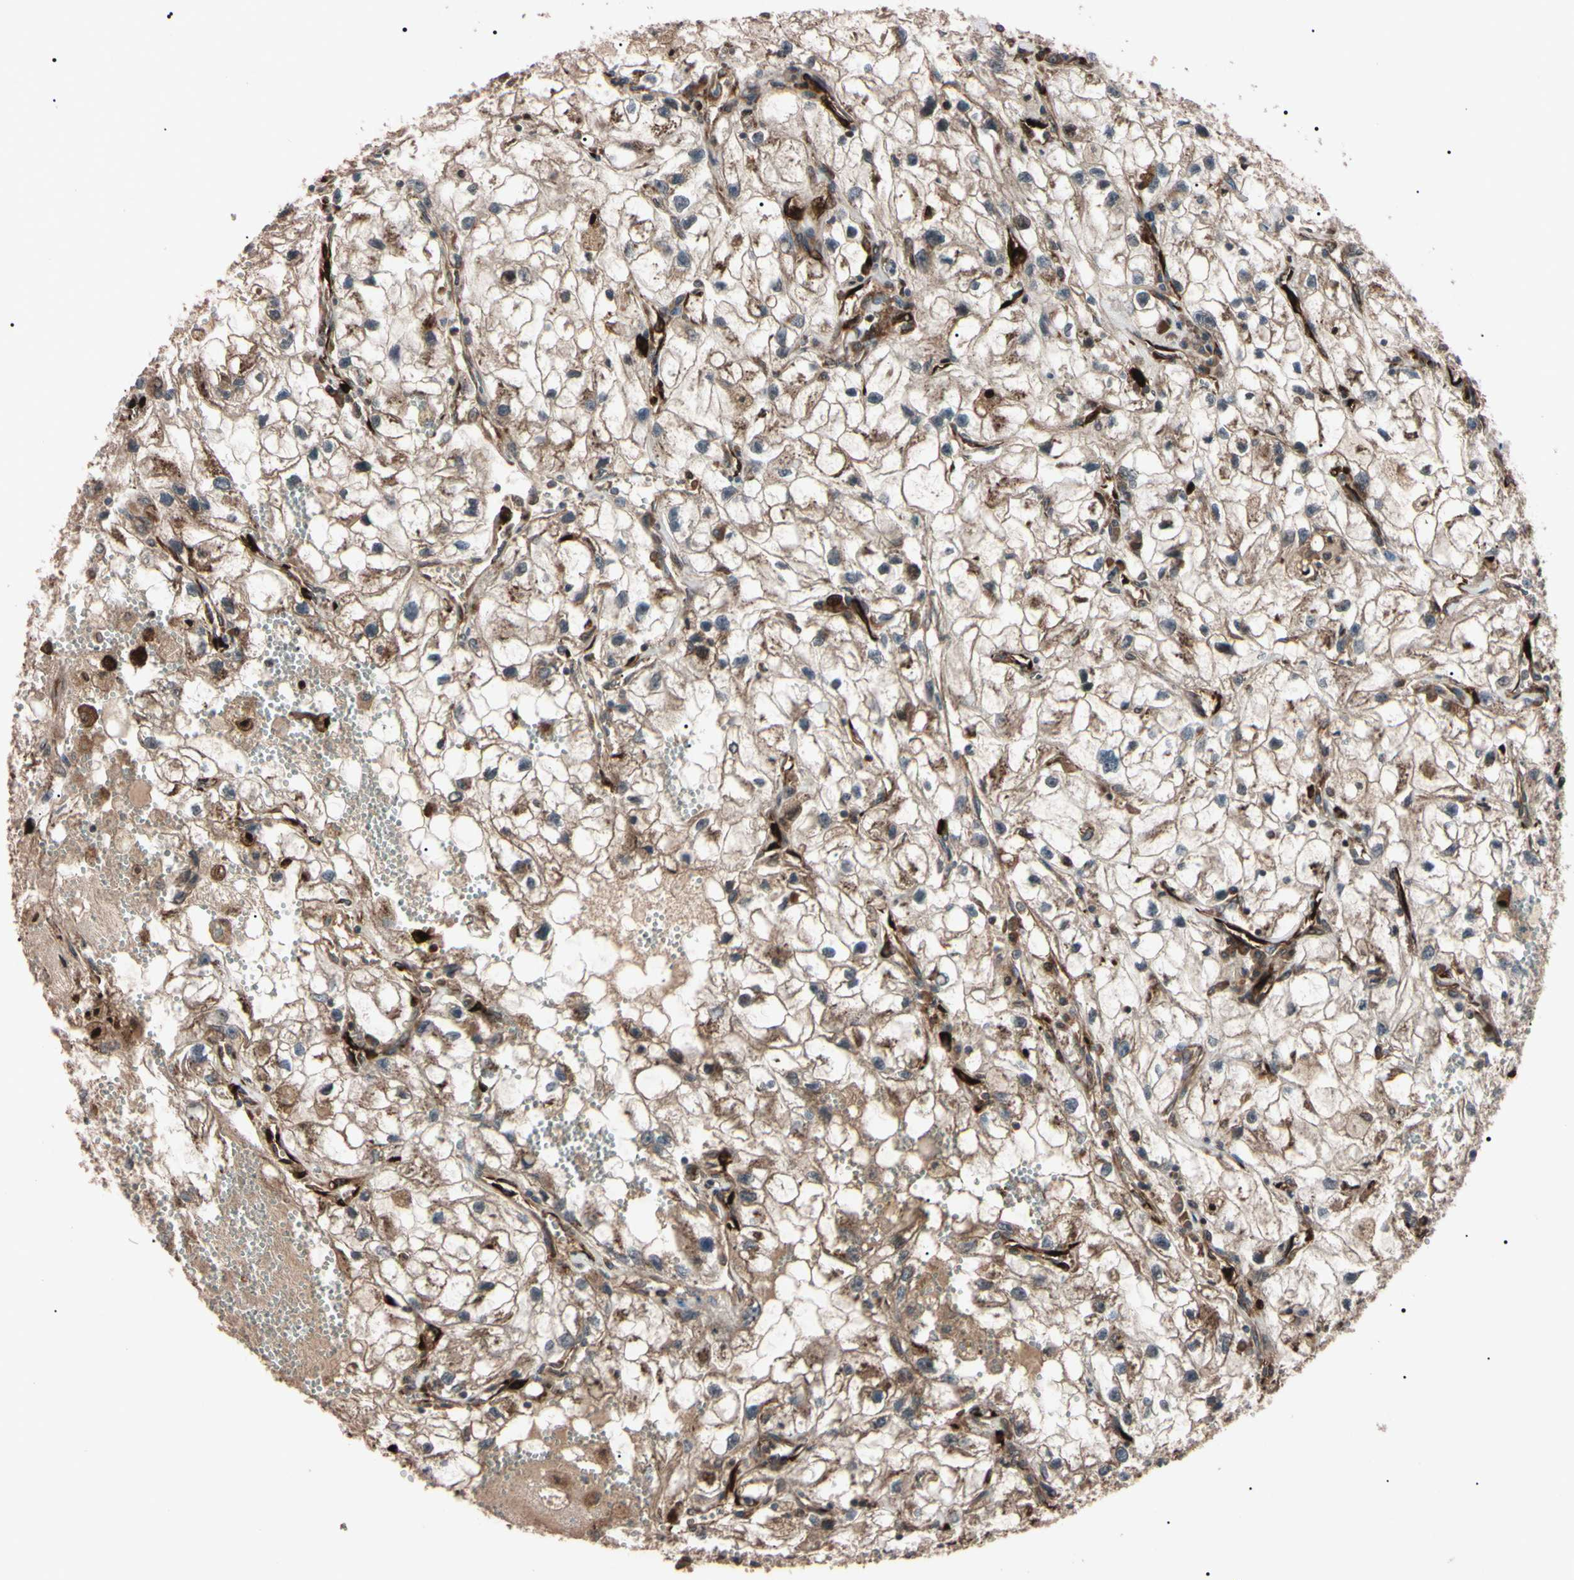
{"staining": {"intensity": "moderate", "quantity": ">75%", "location": "cytoplasmic/membranous"}, "tissue": "renal cancer", "cell_type": "Tumor cells", "image_type": "cancer", "snomed": [{"axis": "morphology", "description": "Adenocarcinoma, NOS"}, {"axis": "topography", "description": "Kidney"}], "caption": "Adenocarcinoma (renal) was stained to show a protein in brown. There is medium levels of moderate cytoplasmic/membranous expression in approximately >75% of tumor cells.", "gene": "GUCY1B1", "patient": {"sex": "female", "age": 70}}